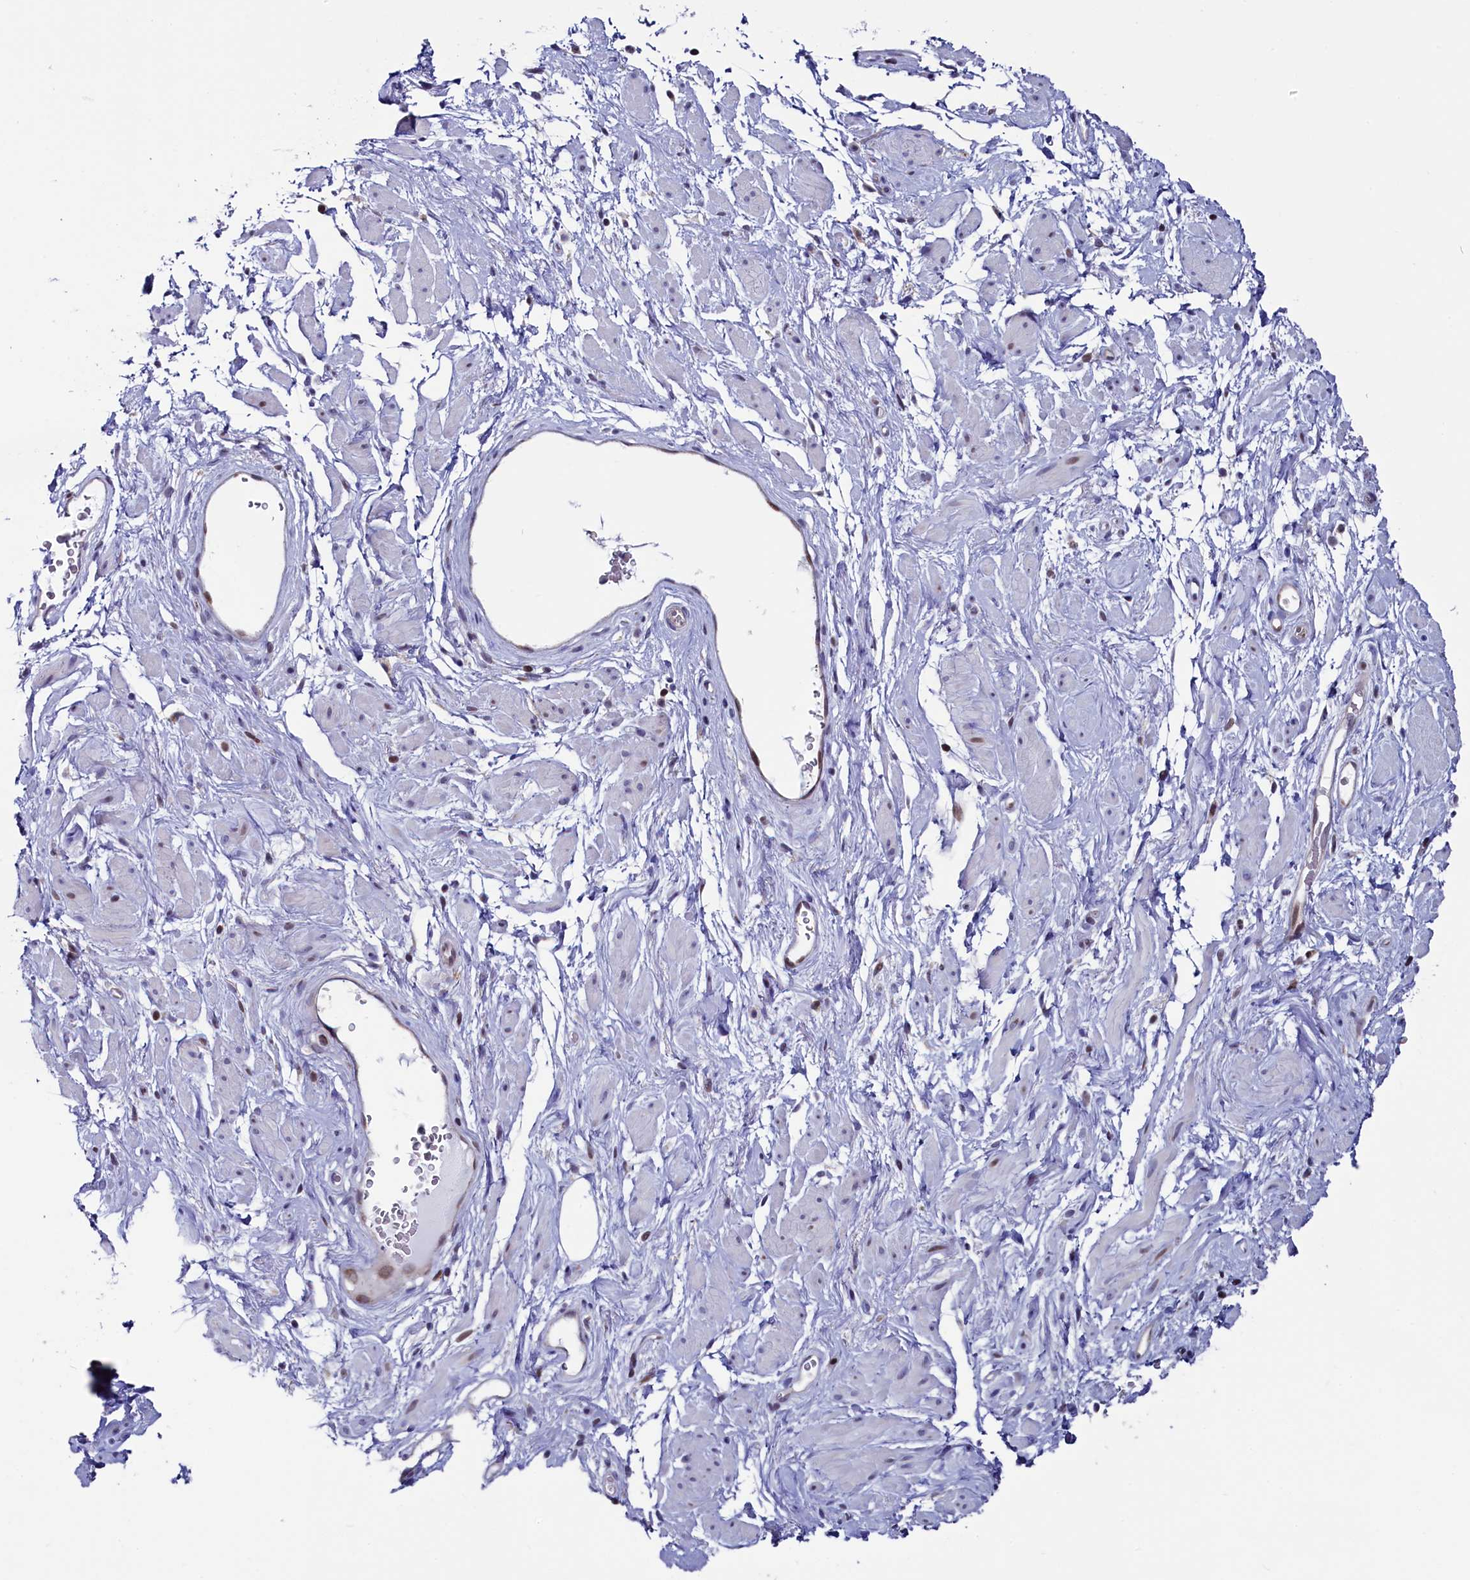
{"staining": {"intensity": "negative", "quantity": "none", "location": "none"}, "tissue": "adipose tissue", "cell_type": "Adipocytes", "image_type": "normal", "snomed": [{"axis": "morphology", "description": "Normal tissue, NOS"}, {"axis": "morphology", "description": "Adenocarcinoma, NOS"}, {"axis": "topography", "description": "Rectum"}, {"axis": "topography", "description": "Vagina"}, {"axis": "topography", "description": "Peripheral nerve tissue"}], "caption": "The histopathology image demonstrates no significant positivity in adipocytes of adipose tissue. (Stains: DAB (3,3'-diaminobenzidine) immunohistochemistry (IHC) with hematoxylin counter stain, Microscopy: brightfield microscopy at high magnification).", "gene": "CIAPIN1", "patient": {"sex": "female", "age": 71}}